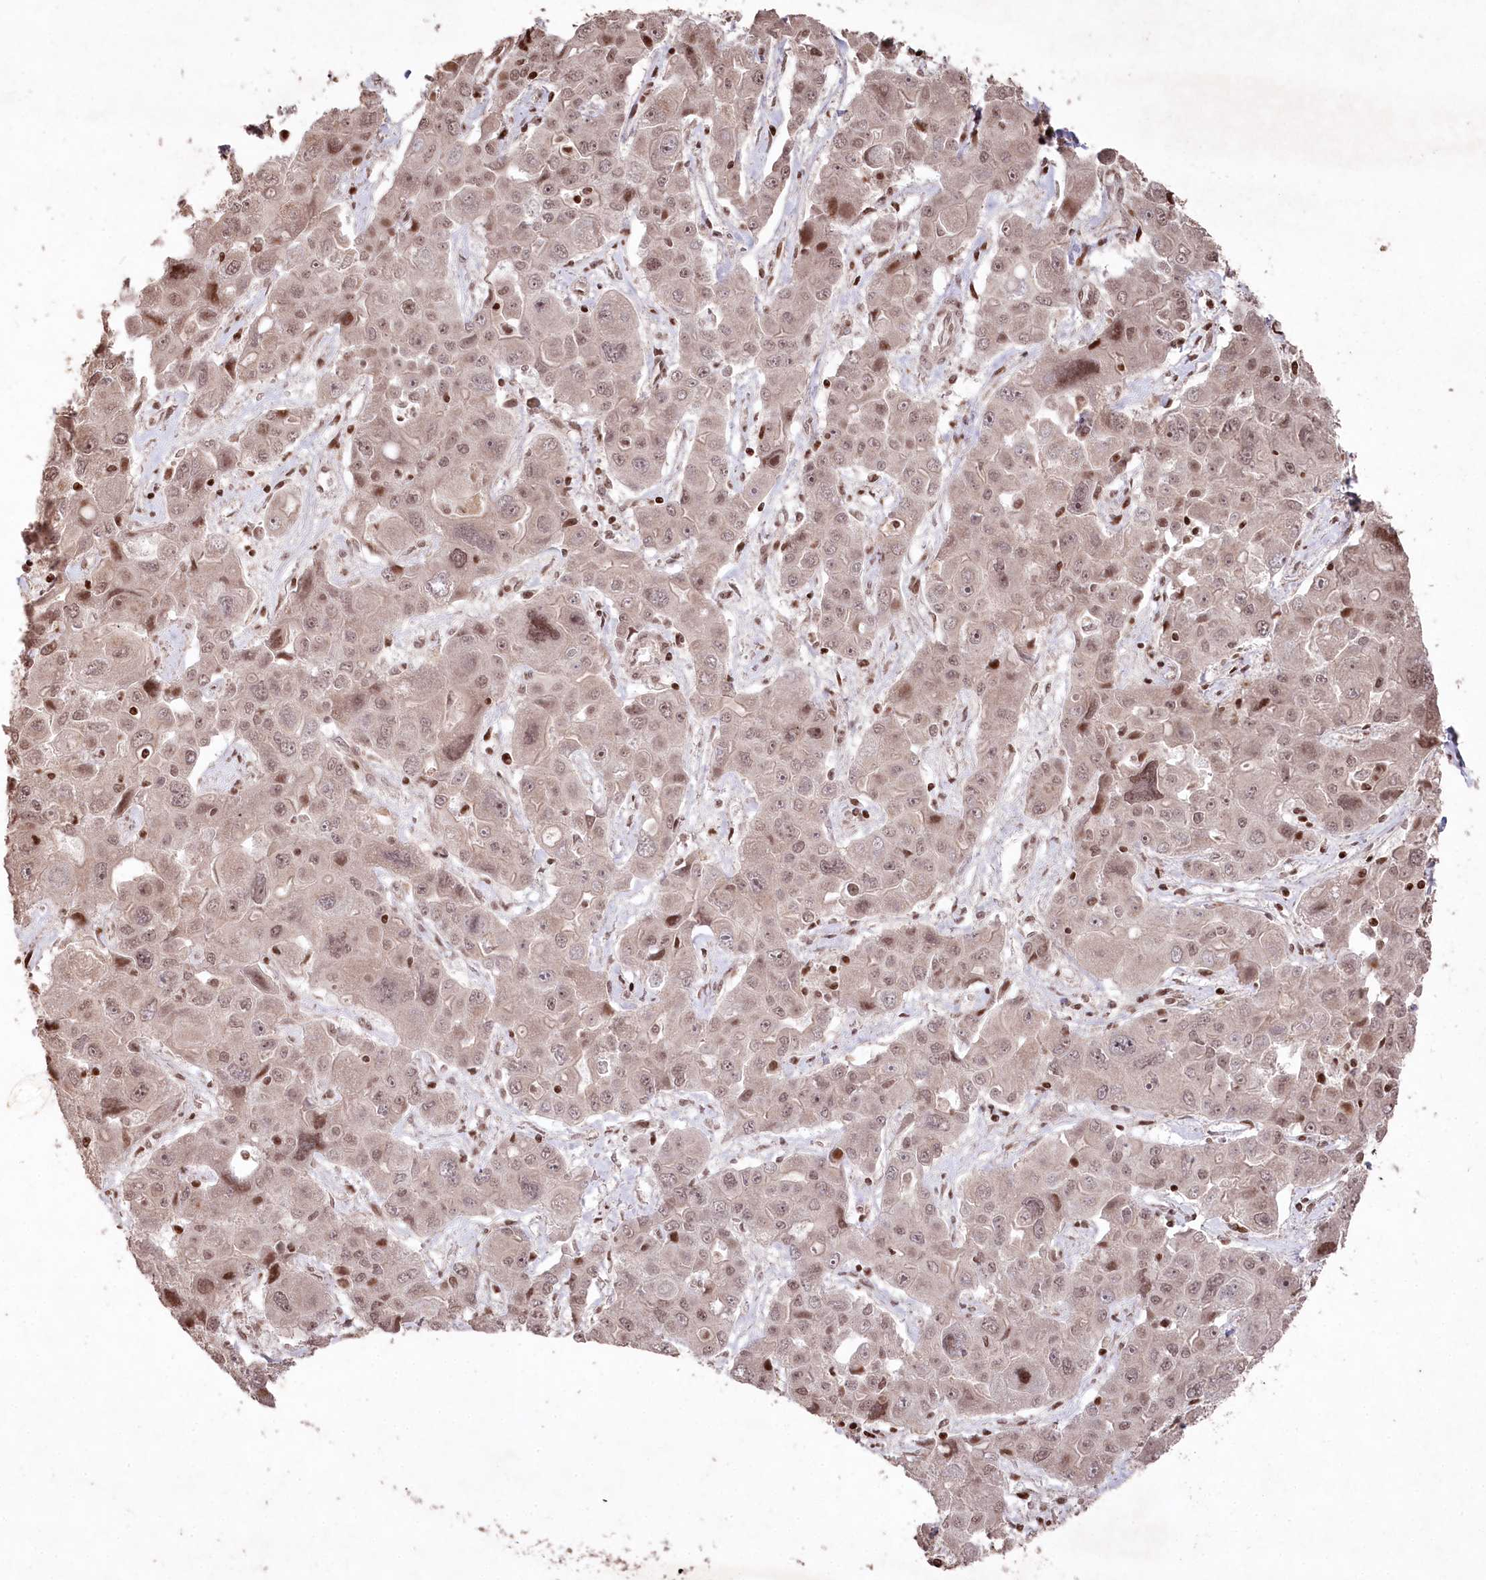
{"staining": {"intensity": "moderate", "quantity": ">75%", "location": "nuclear"}, "tissue": "liver cancer", "cell_type": "Tumor cells", "image_type": "cancer", "snomed": [{"axis": "morphology", "description": "Cholangiocarcinoma"}, {"axis": "topography", "description": "Liver"}], "caption": "This histopathology image shows liver cancer (cholangiocarcinoma) stained with immunohistochemistry to label a protein in brown. The nuclear of tumor cells show moderate positivity for the protein. Nuclei are counter-stained blue.", "gene": "CCSER2", "patient": {"sex": "male", "age": 67}}